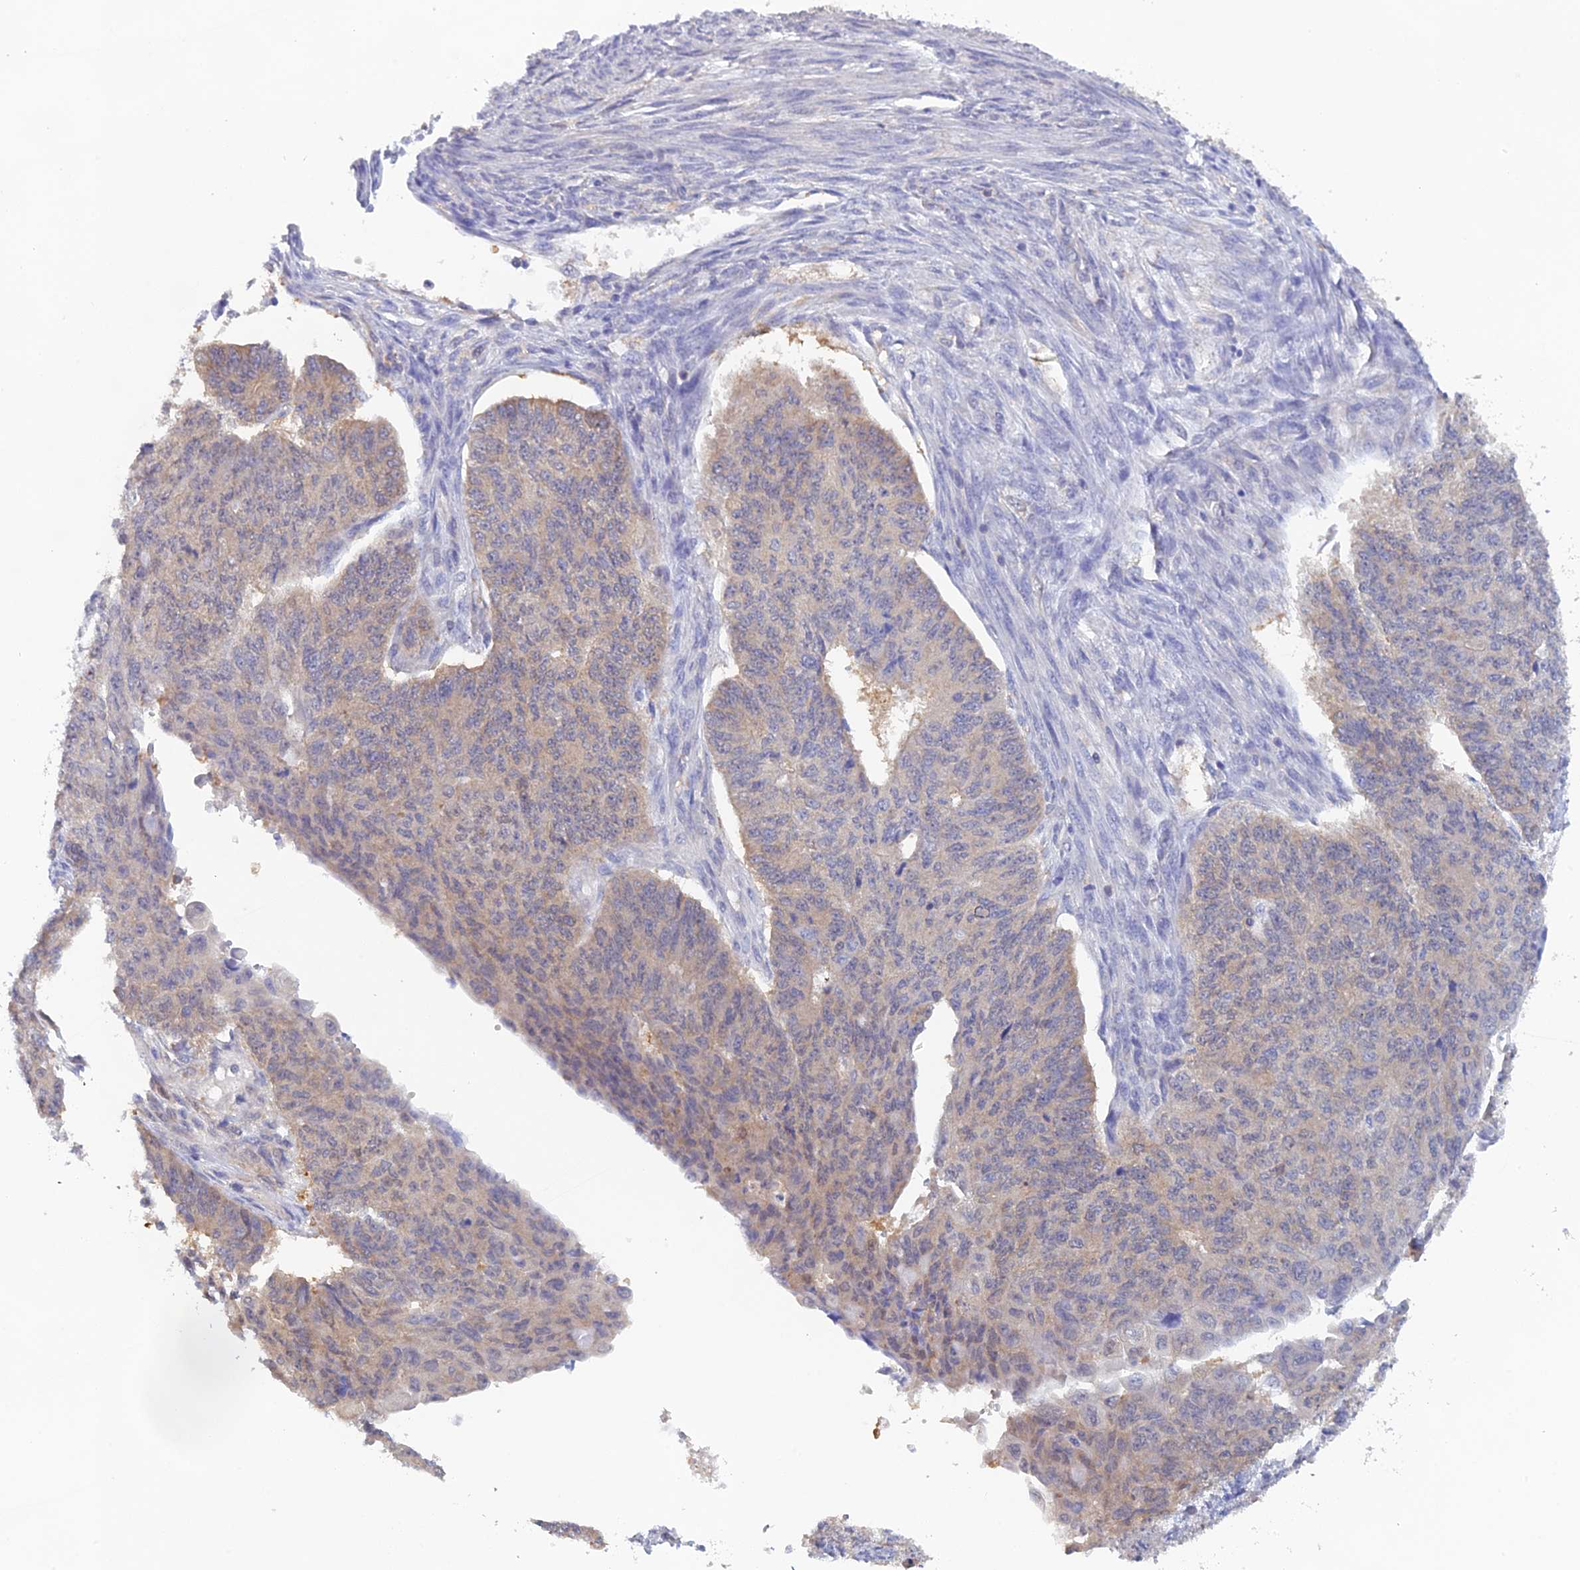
{"staining": {"intensity": "negative", "quantity": "none", "location": "none"}, "tissue": "endometrial cancer", "cell_type": "Tumor cells", "image_type": "cancer", "snomed": [{"axis": "morphology", "description": "Adenocarcinoma, NOS"}, {"axis": "topography", "description": "Endometrium"}], "caption": "DAB (3,3'-diaminobenzidine) immunohistochemical staining of human adenocarcinoma (endometrial) exhibits no significant expression in tumor cells.", "gene": "HINT1", "patient": {"sex": "female", "age": 32}}